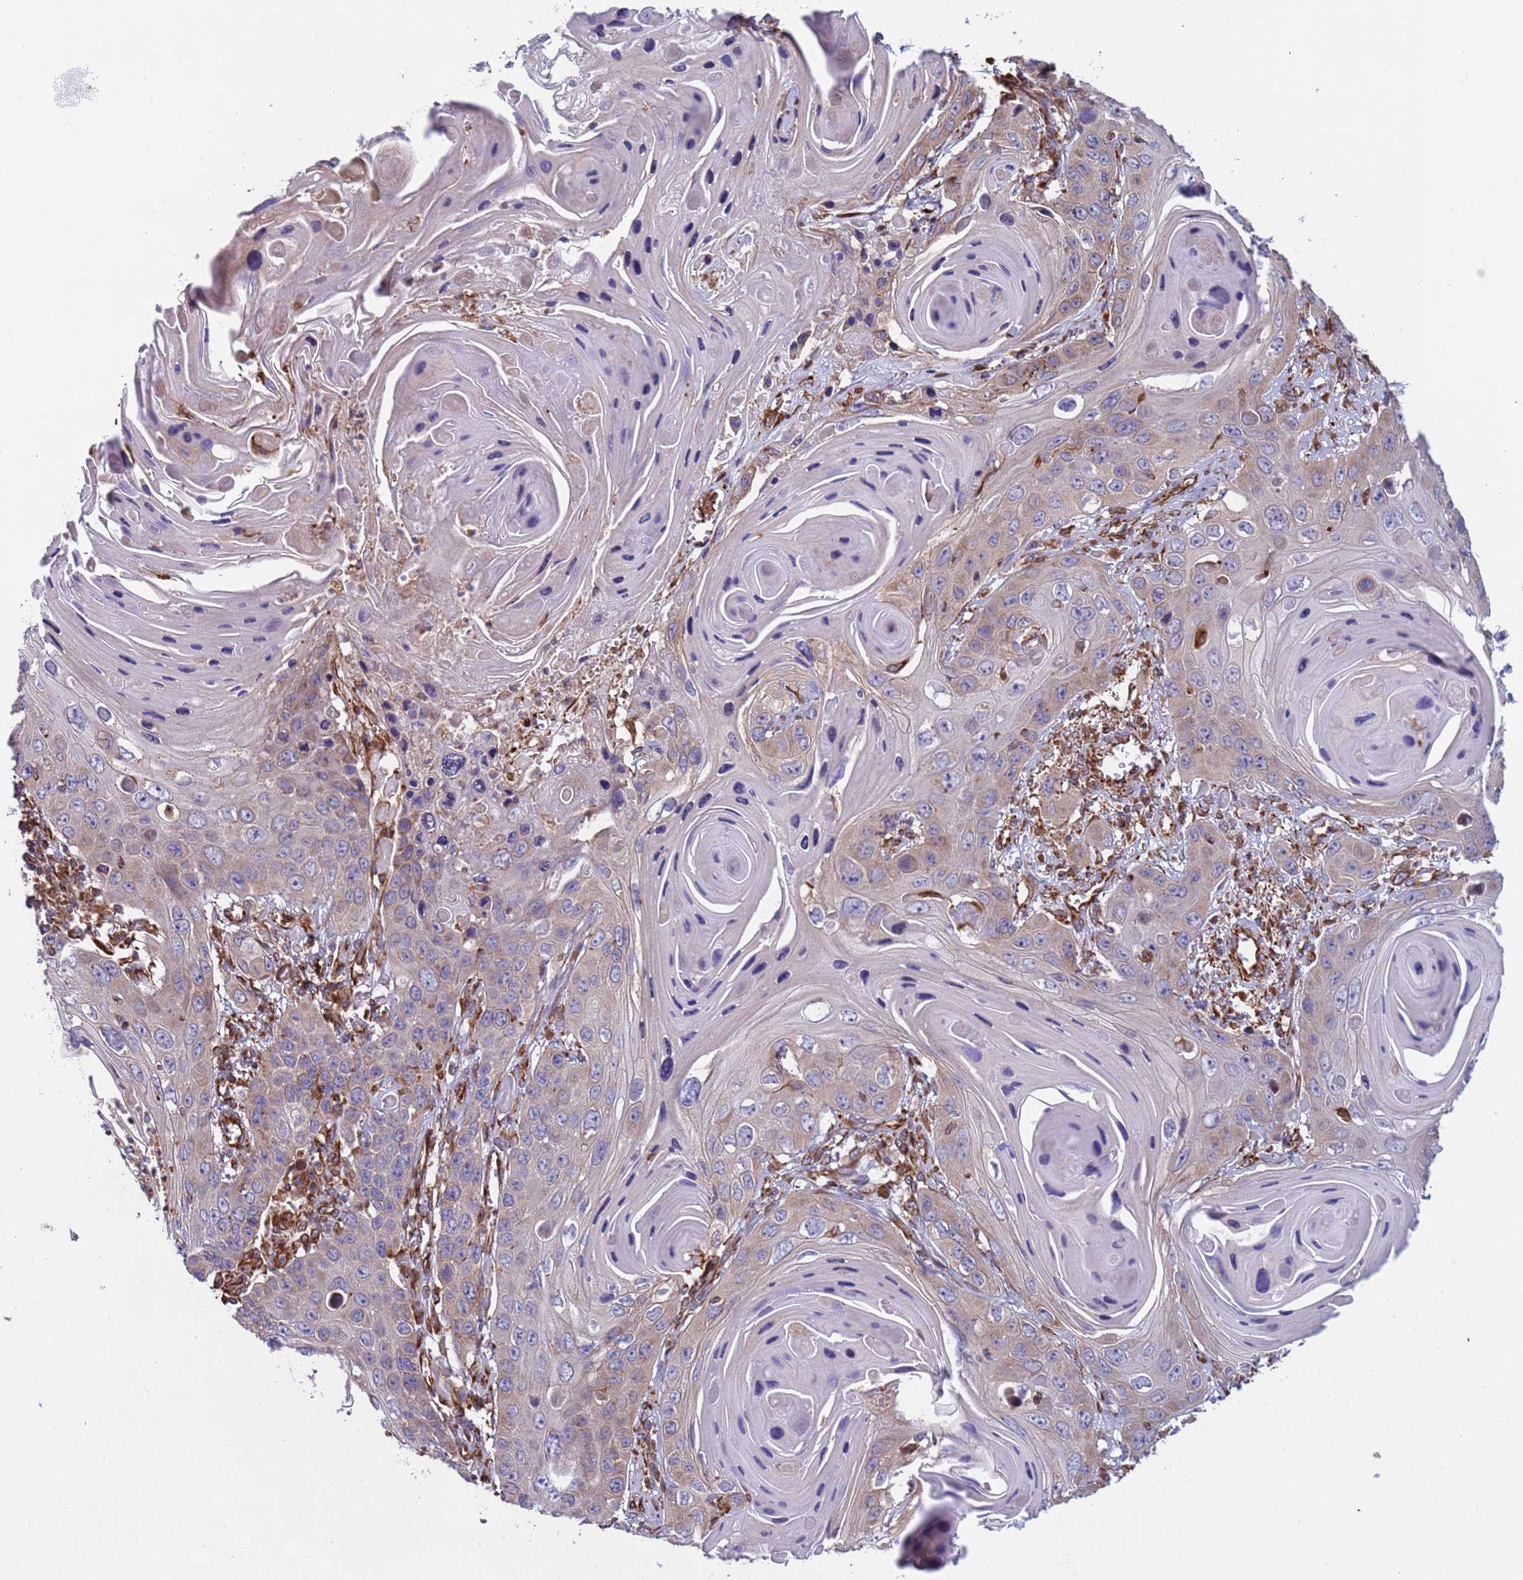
{"staining": {"intensity": "weak", "quantity": "25%-75%", "location": "cytoplasmic/membranous"}, "tissue": "skin cancer", "cell_type": "Tumor cells", "image_type": "cancer", "snomed": [{"axis": "morphology", "description": "Squamous cell carcinoma, NOS"}, {"axis": "topography", "description": "Skin"}], "caption": "Immunohistochemistry (IHC) (DAB) staining of human squamous cell carcinoma (skin) reveals weak cytoplasmic/membranous protein positivity in approximately 25%-75% of tumor cells. Using DAB (3,3'-diaminobenzidine) (brown) and hematoxylin (blue) stains, captured at high magnification using brightfield microscopy.", "gene": "NUDT12", "patient": {"sex": "male", "age": 55}}